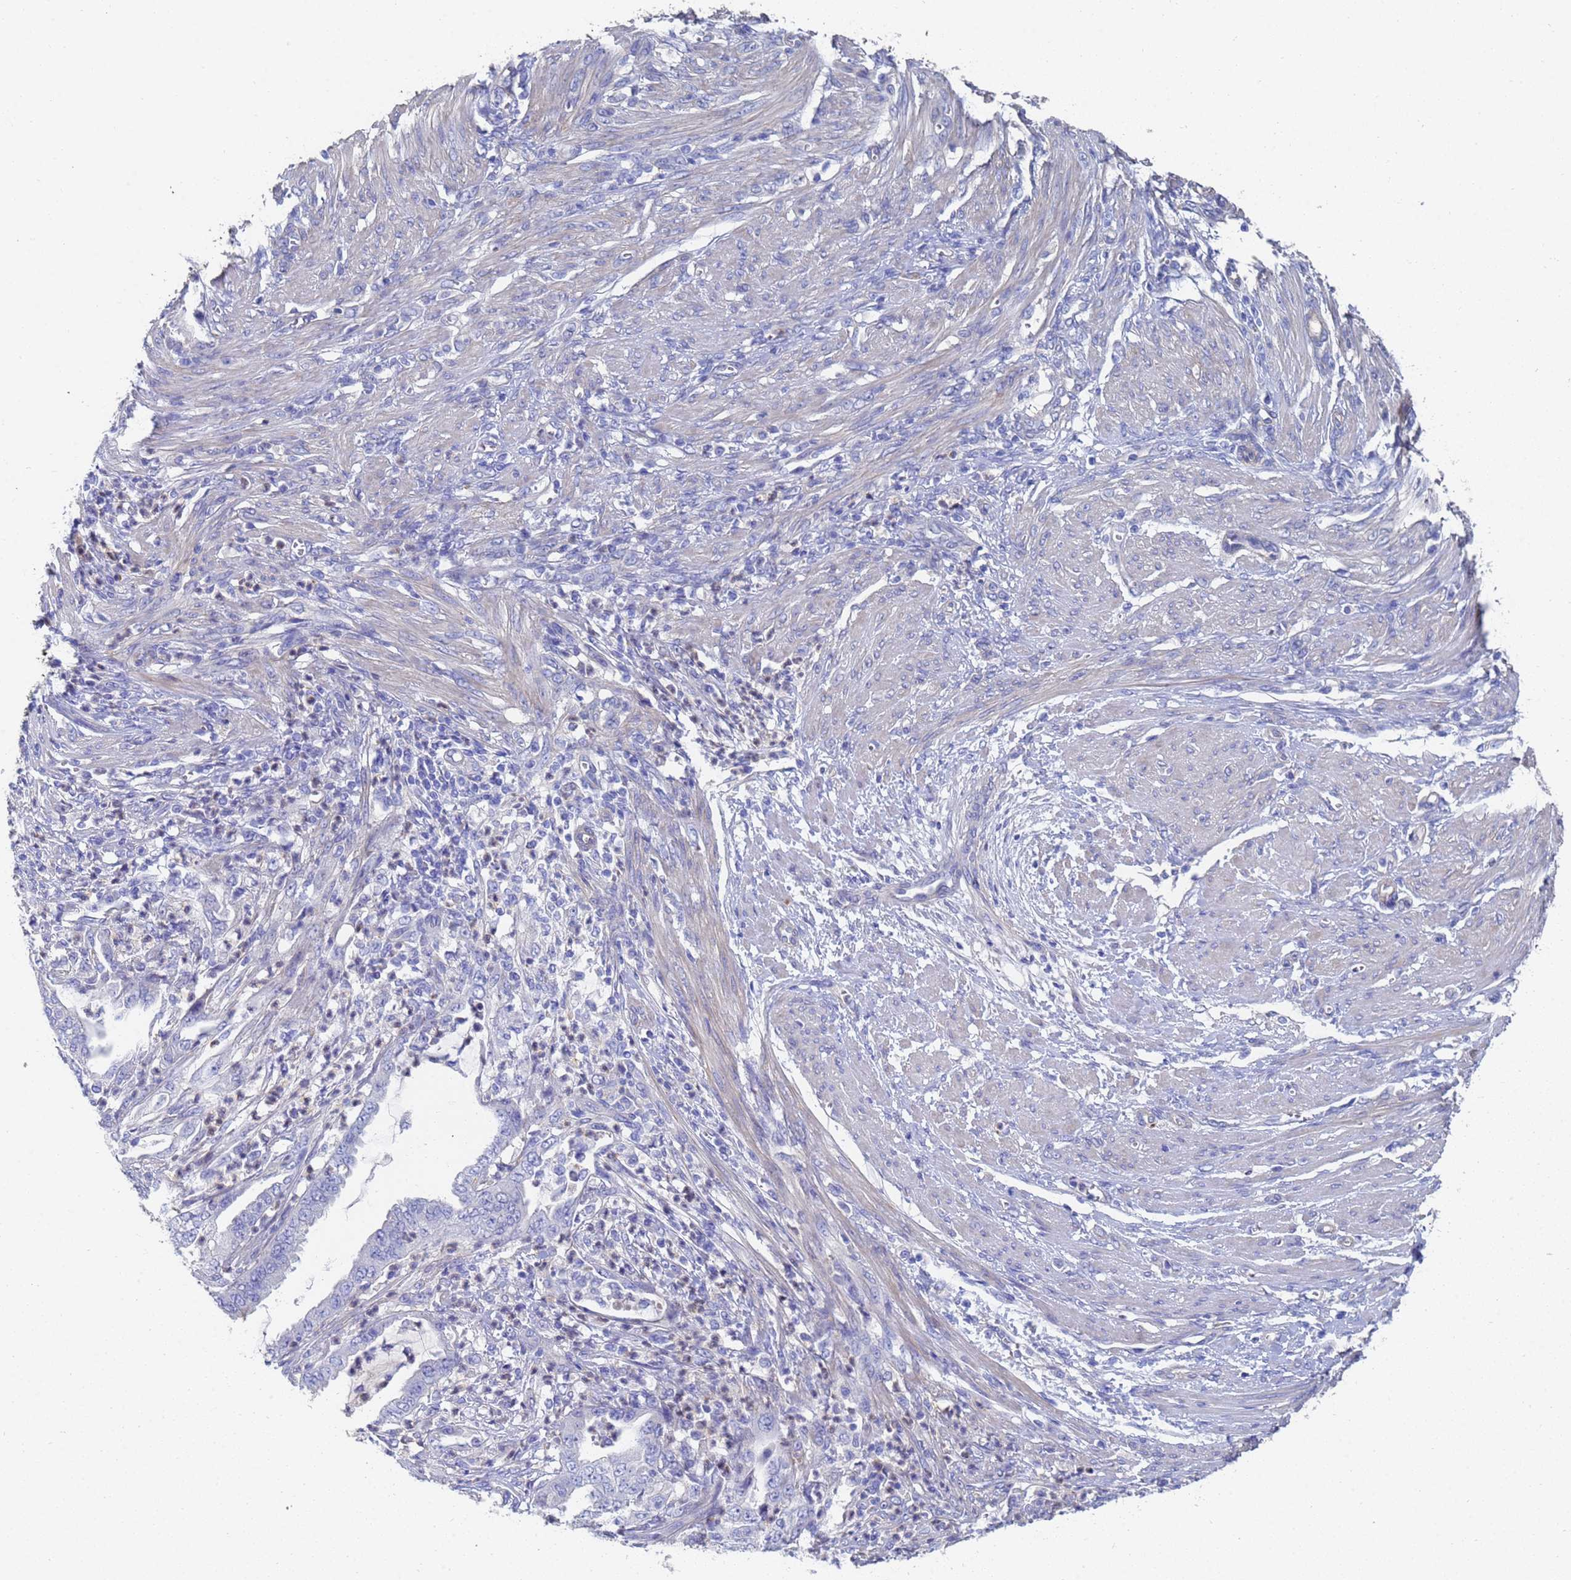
{"staining": {"intensity": "negative", "quantity": "none", "location": "none"}, "tissue": "endometrial cancer", "cell_type": "Tumor cells", "image_type": "cancer", "snomed": [{"axis": "morphology", "description": "Adenocarcinoma, NOS"}, {"axis": "topography", "description": "Endometrium"}], "caption": "Human endometrial cancer stained for a protein using immunohistochemistry reveals no expression in tumor cells.", "gene": "LBX2", "patient": {"sex": "female", "age": 51}}